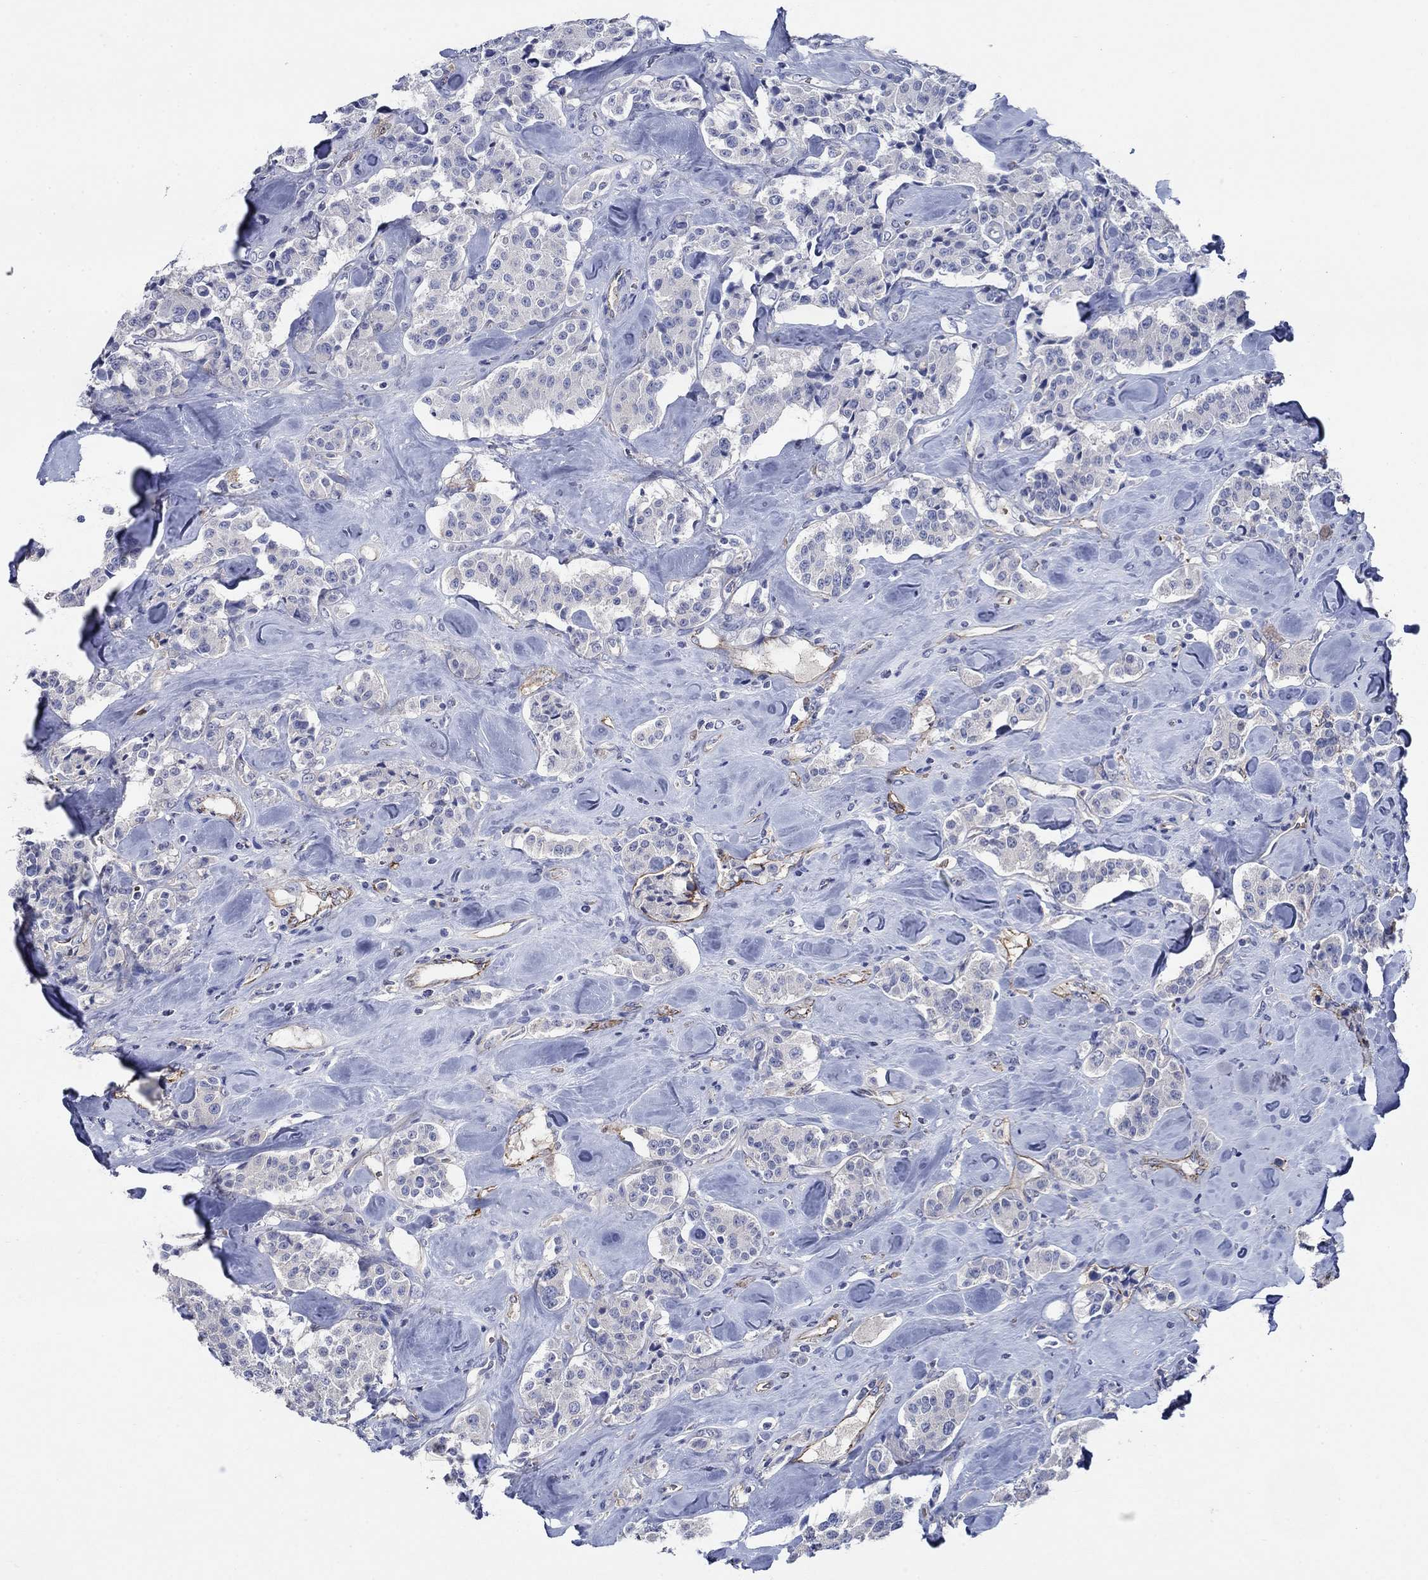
{"staining": {"intensity": "negative", "quantity": "none", "location": "none"}, "tissue": "carcinoid", "cell_type": "Tumor cells", "image_type": "cancer", "snomed": [{"axis": "morphology", "description": "Carcinoid, malignant, NOS"}, {"axis": "topography", "description": "Pancreas"}], "caption": "This is a micrograph of IHC staining of malignant carcinoid, which shows no staining in tumor cells.", "gene": "FLNC", "patient": {"sex": "male", "age": 41}}